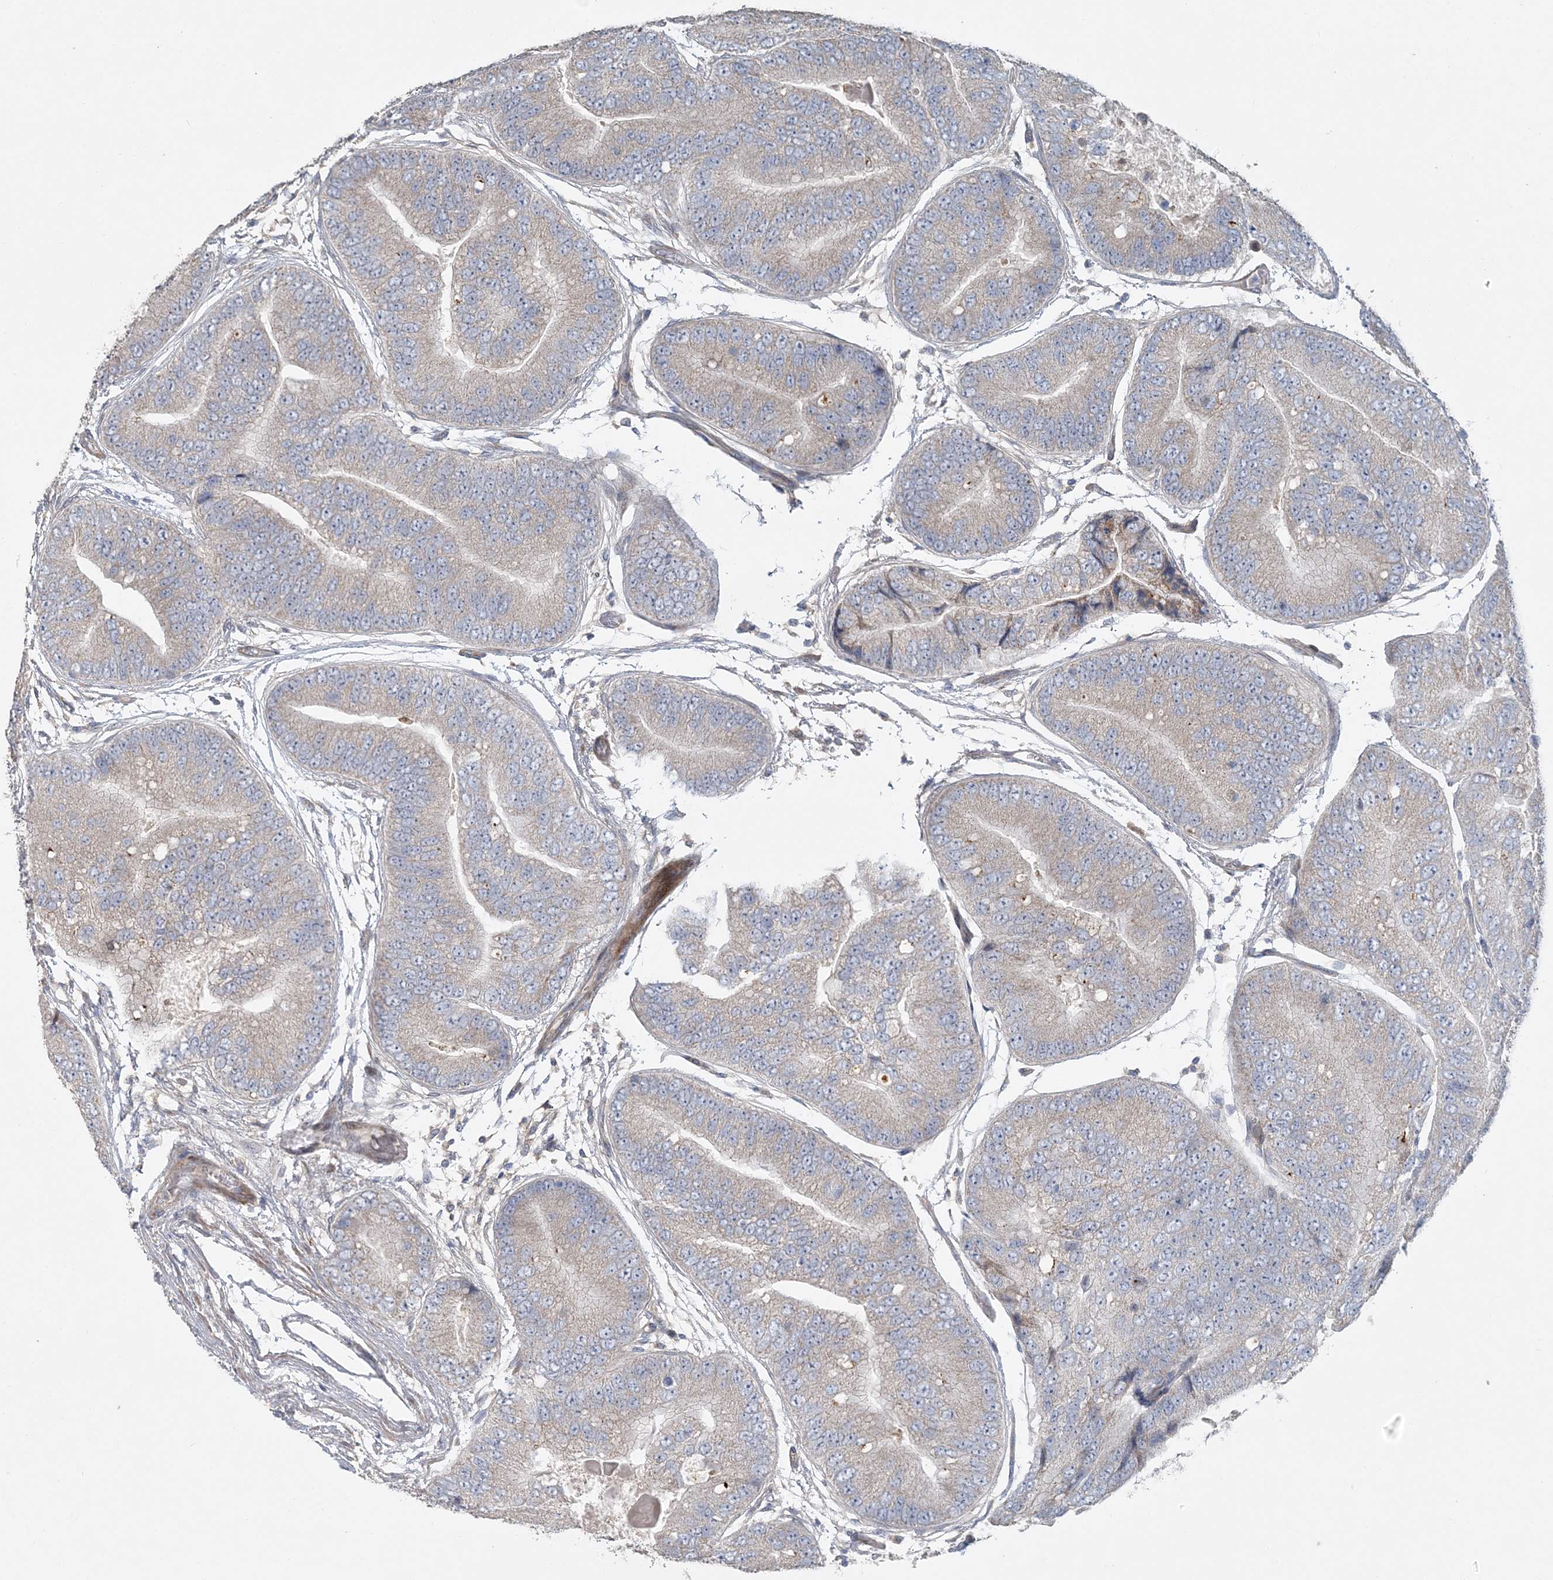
{"staining": {"intensity": "weak", "quantity": "<25%", "location": "cytoplasmic/membranous"}, "tissue": "prostate cancer", "cell_type": "Tumor cells", "image_type": "cancer", "snomed": [{"axis": "morphology", "description": "Adenocarcinoma, High grade"}, {"axis": "topography", "description": "Prostate"}], "caption": "Micrograph shows no protein staining in tumor cells of adenocarcinoma (high-grade) (prostate) tissue. (DAB IHC, high magnification).", "gene": "SLC4A10", "patient": {"sex": "male", "age": 70}}